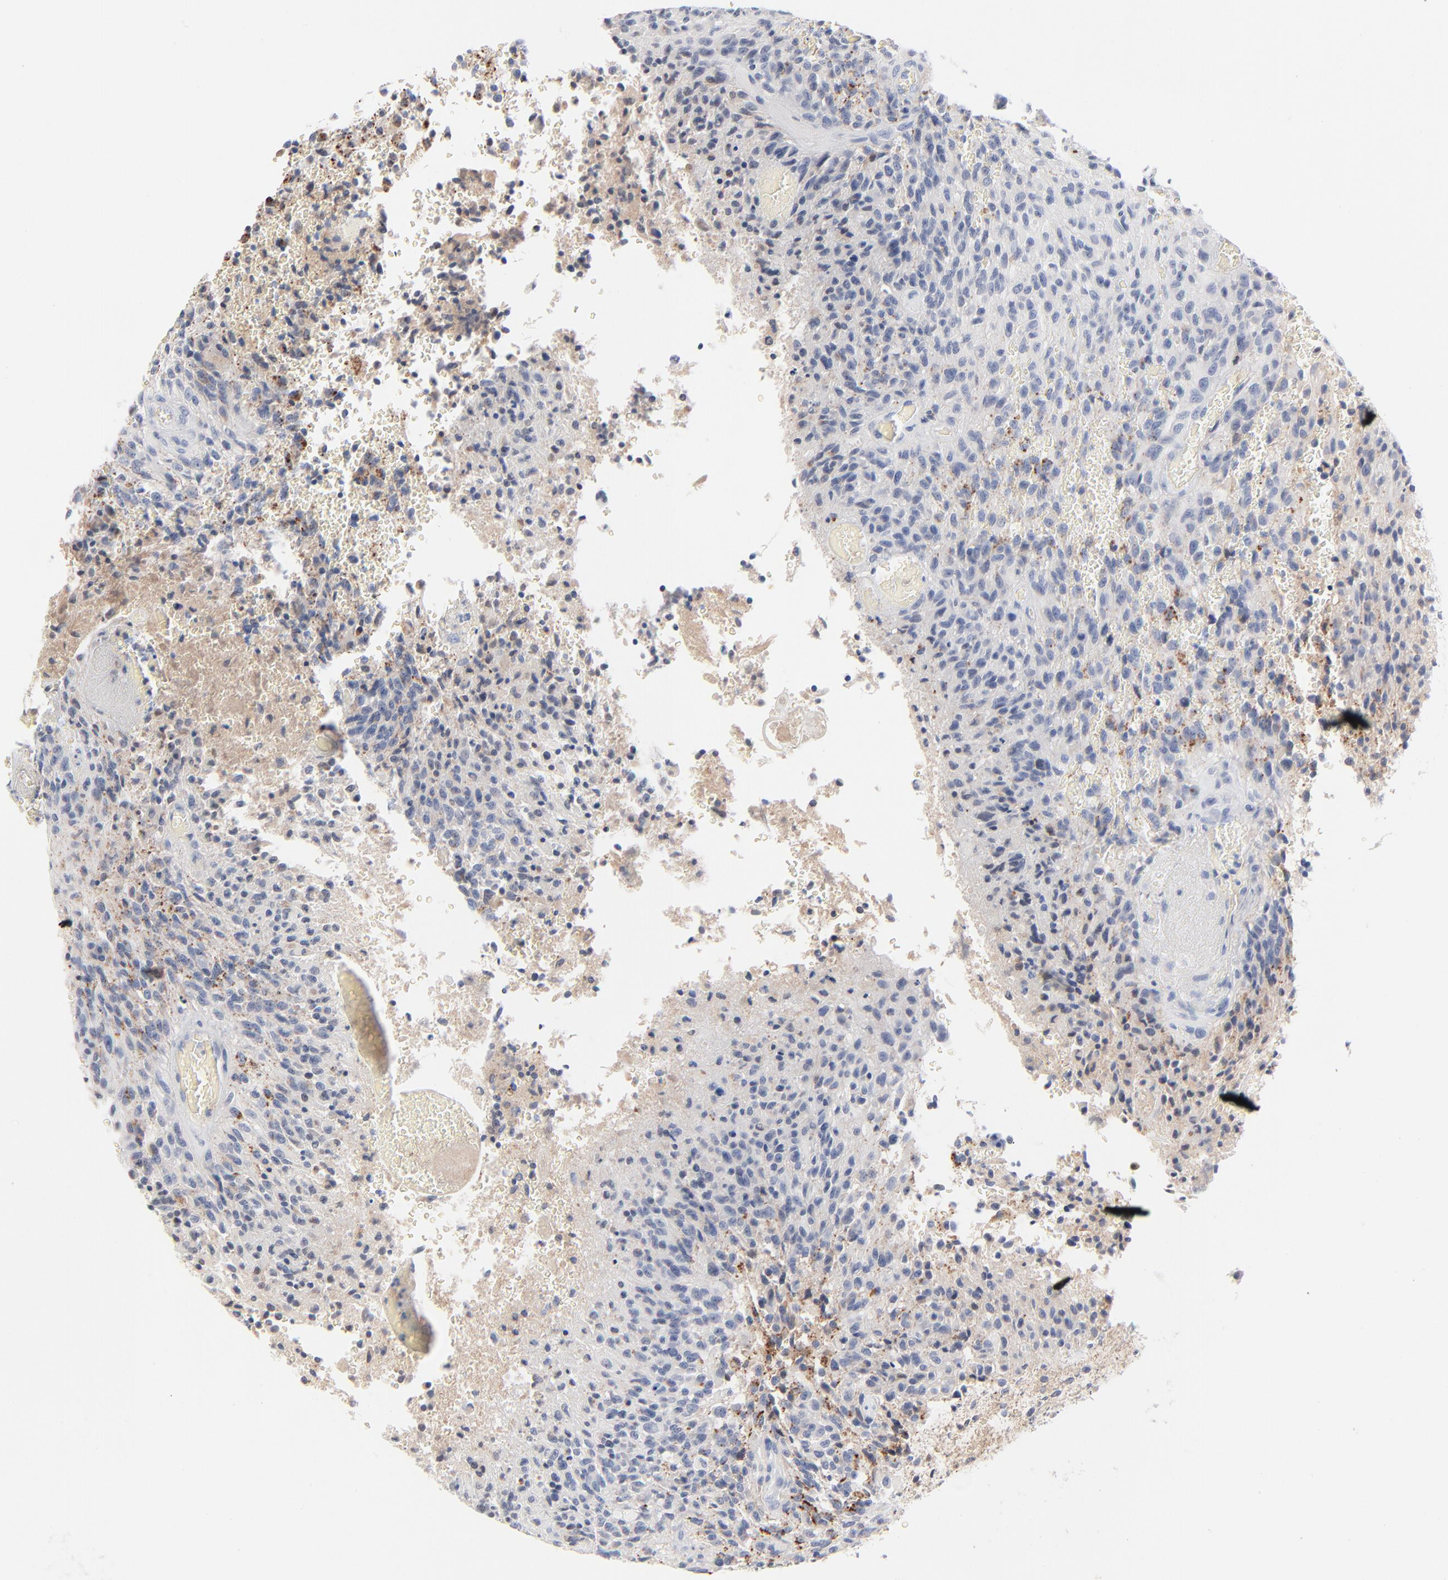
{"staining": {"intensity": "negative", "quantity": "none", "location": "none"}, "tissue": "glioma", "cell_type": "Tumor cells", "image_type": "cancer", "snomed": [{"axis": "morphology", "description": "Normal tissue, NOS"}, {"axis": "morphology", "description": "Glioma, malignant, High grade"}, {"axis": "topography", "description": "Cerebral cortex"}], "caption": "Human glioma stained for a protein using immunohistochemistry (IHC) demonstrates no staining in tumor cells.", "gene": "SERPINA4", "patient": {"sex": "male", "age": 56}}